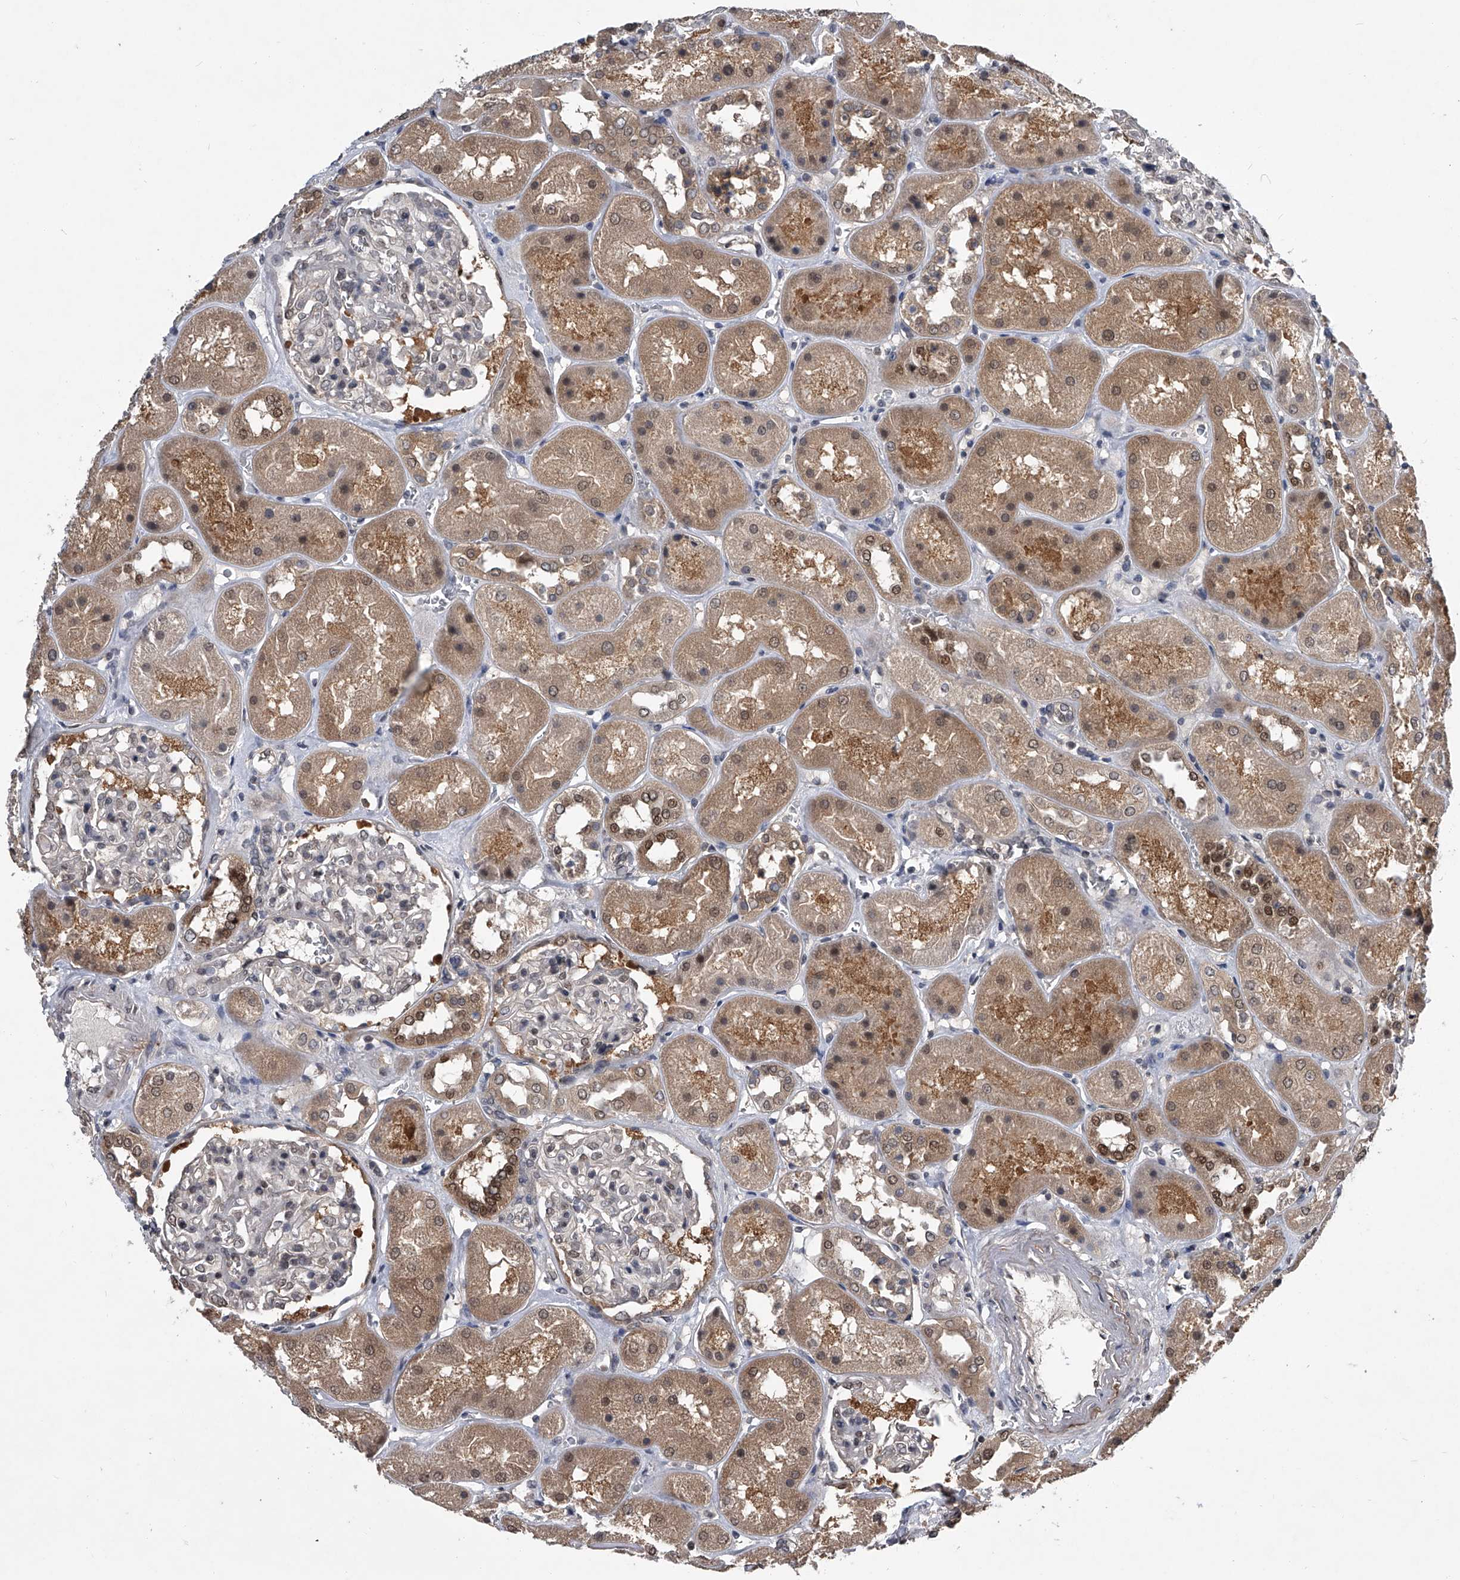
{"staining": {"intensity": "weak", "quantity": "<25%", "location": "cytoplasmic/membranous,nuclear"}, "tissue": "kidney", "cell_type": "Cells in glomeruli", "image_type": "normal", "snomed": [{"axis": "morphology", "description": "Normal tissue, NOS"}, {"axis": "topography", "description": "Kidney"}], "caption": "IHC of unremarkable human kidney exhibits no expression in cells in glomeruli.", "gene": "TSNAX", "patient": {"sex": "male", "age": 70}}